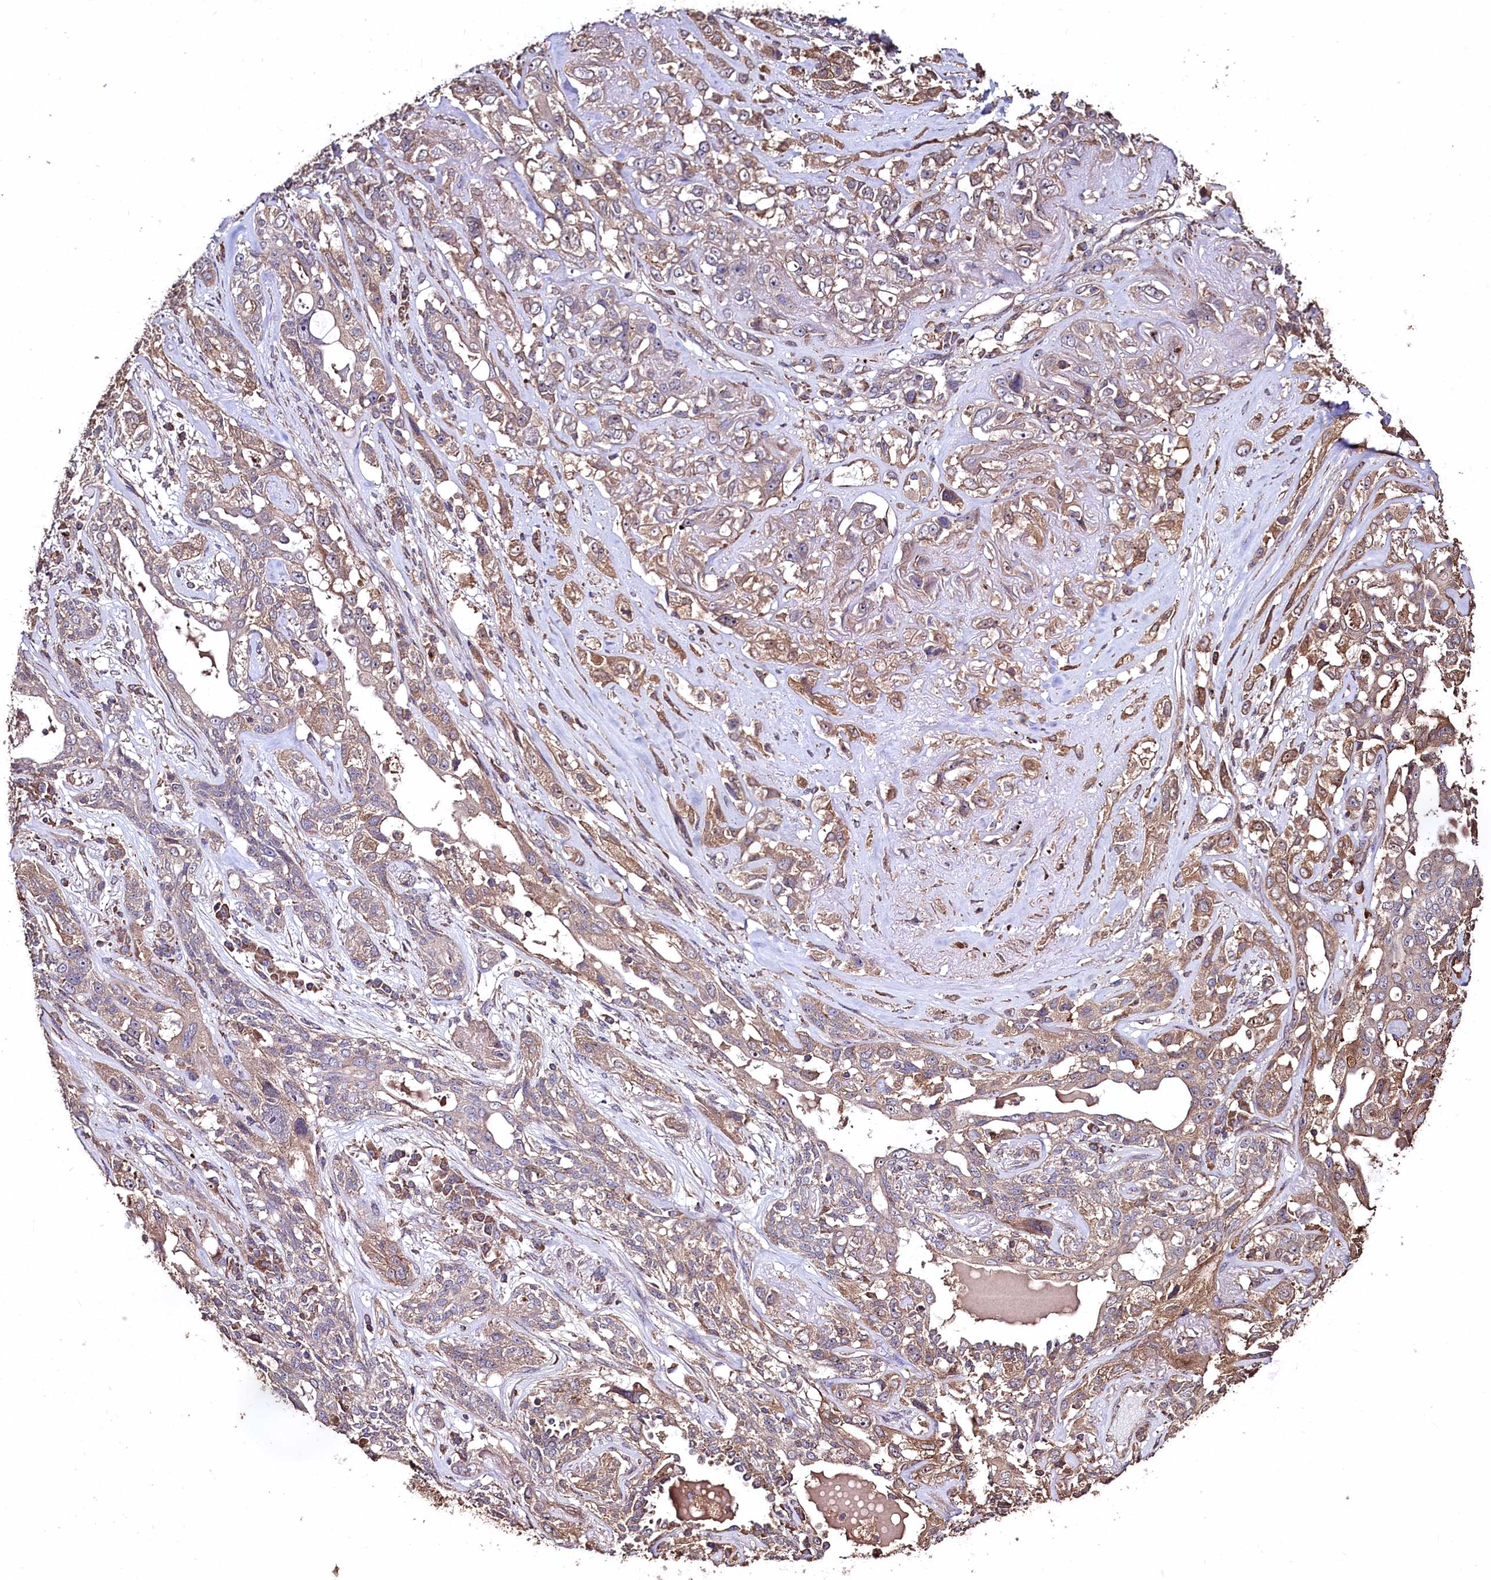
{"staining": {"intensity": "weak", "quantity": "<25%", "location": "cytoplasmic/membranous"}, "tissue": "lung cancer", "cell_type": "Tumor cells", "image_type": "cancer", "snomed": [{"axis": "morphology", "description": "Squamous cell carcinoma, NOS"}, {"axis": "topography", "description": "Lung"}], "caption": "This is an IHC histopathology image of human lung cancer (squamous cell carcinoma). There is no positivity in tumor cells.", "gene": "TMEM98", "patient": {"sex": "female", "age": 70}}